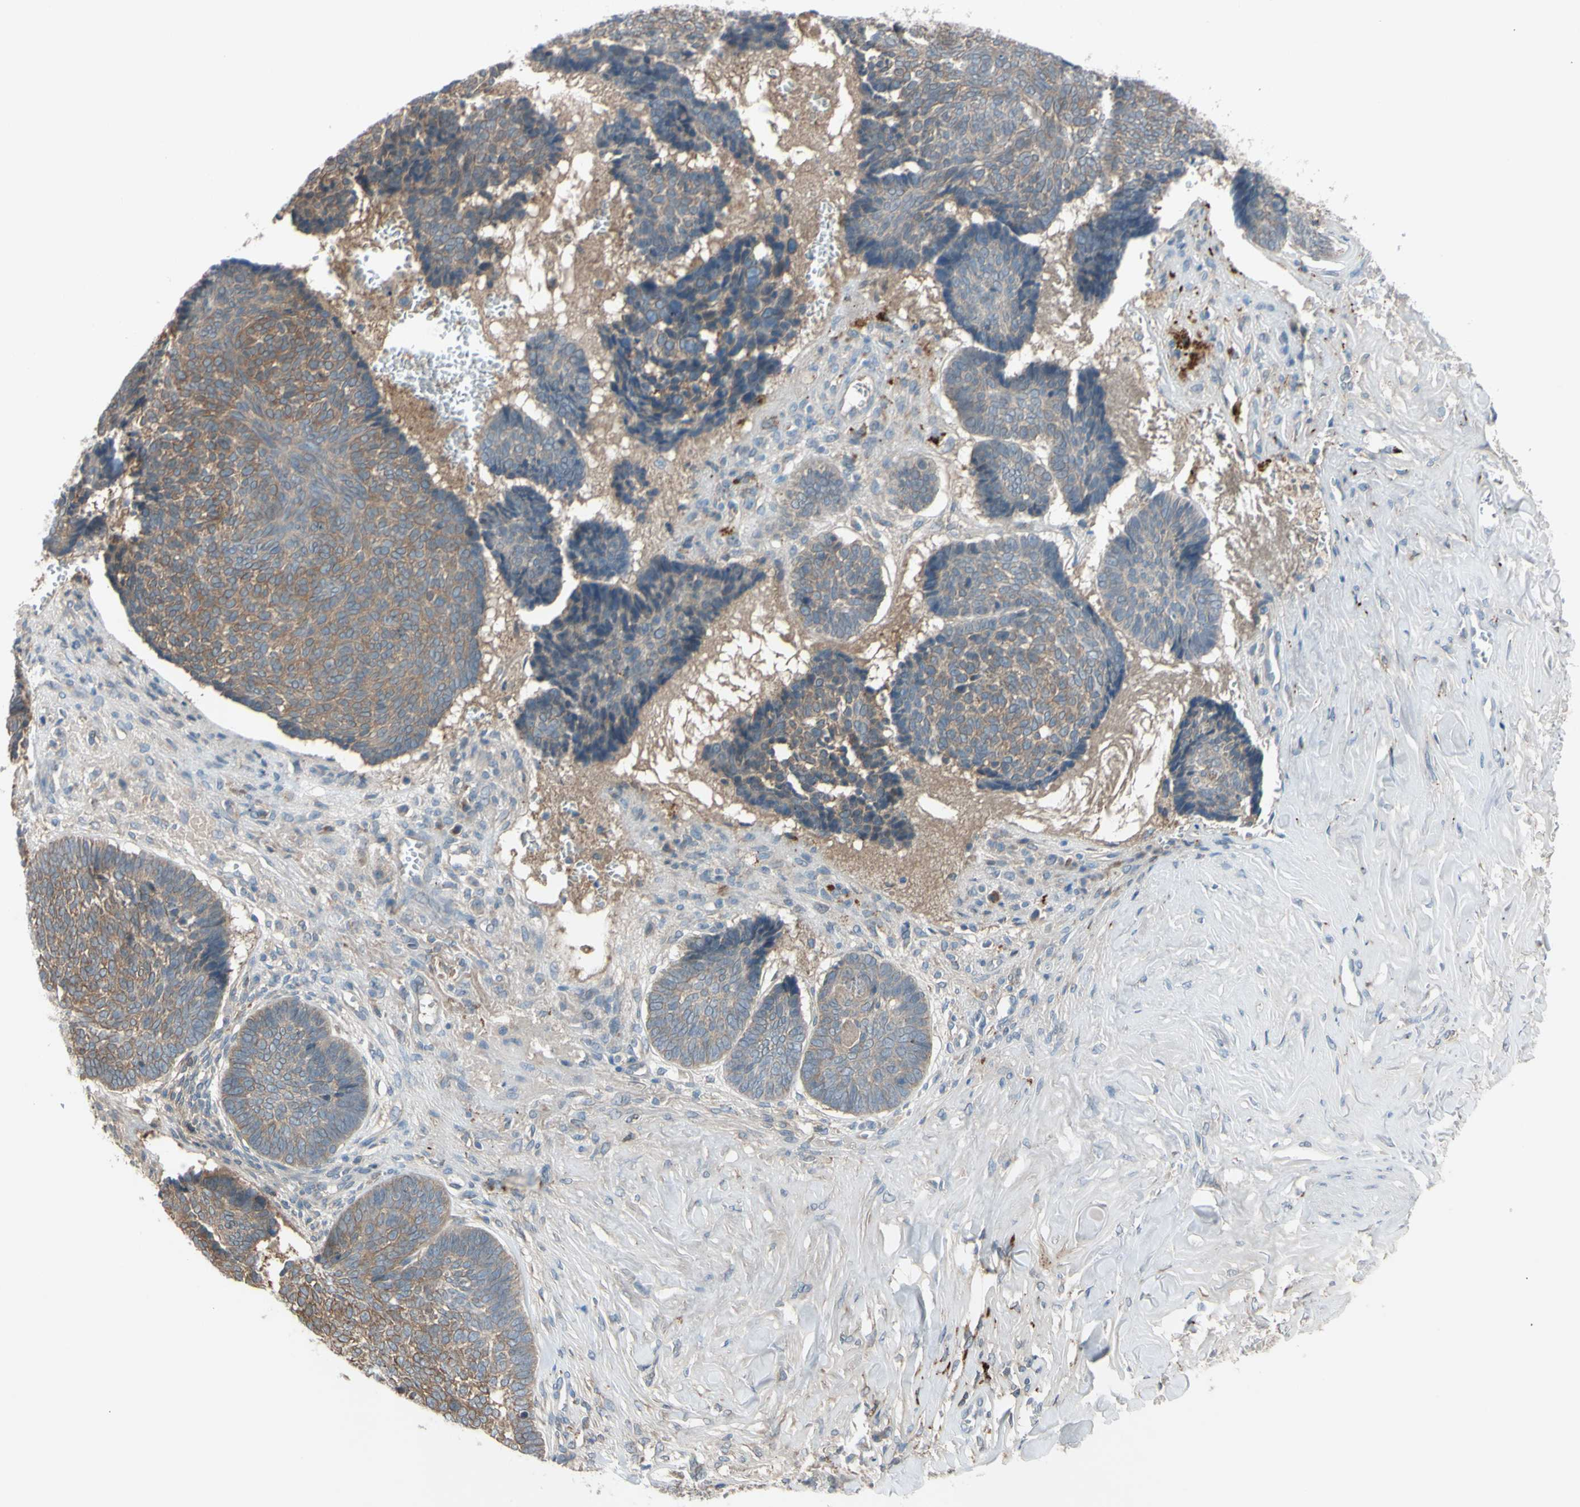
{"staining": {"intensity": "weak", "quantity": ">75%", "location": "cytoplasmic/membranous"}, "tissue": "skin cancer", "cell_type": "Tumor cells", "image_type": "cancer", "snomed": [{"axis": "morphology", "description": "Basal cell carcinoma"}, {"axis": "topography", "description": "Skin"}], "caption": "High-power microscopy captured an immunohistochemistry micrograph of skin cancer (basal cell carcinoma), revealing weak cytoplasmic/membranous positivity in approximately >75% of tumor cells.", "gene": "AFP", "patient": {"sex": "male", "age": 84}}